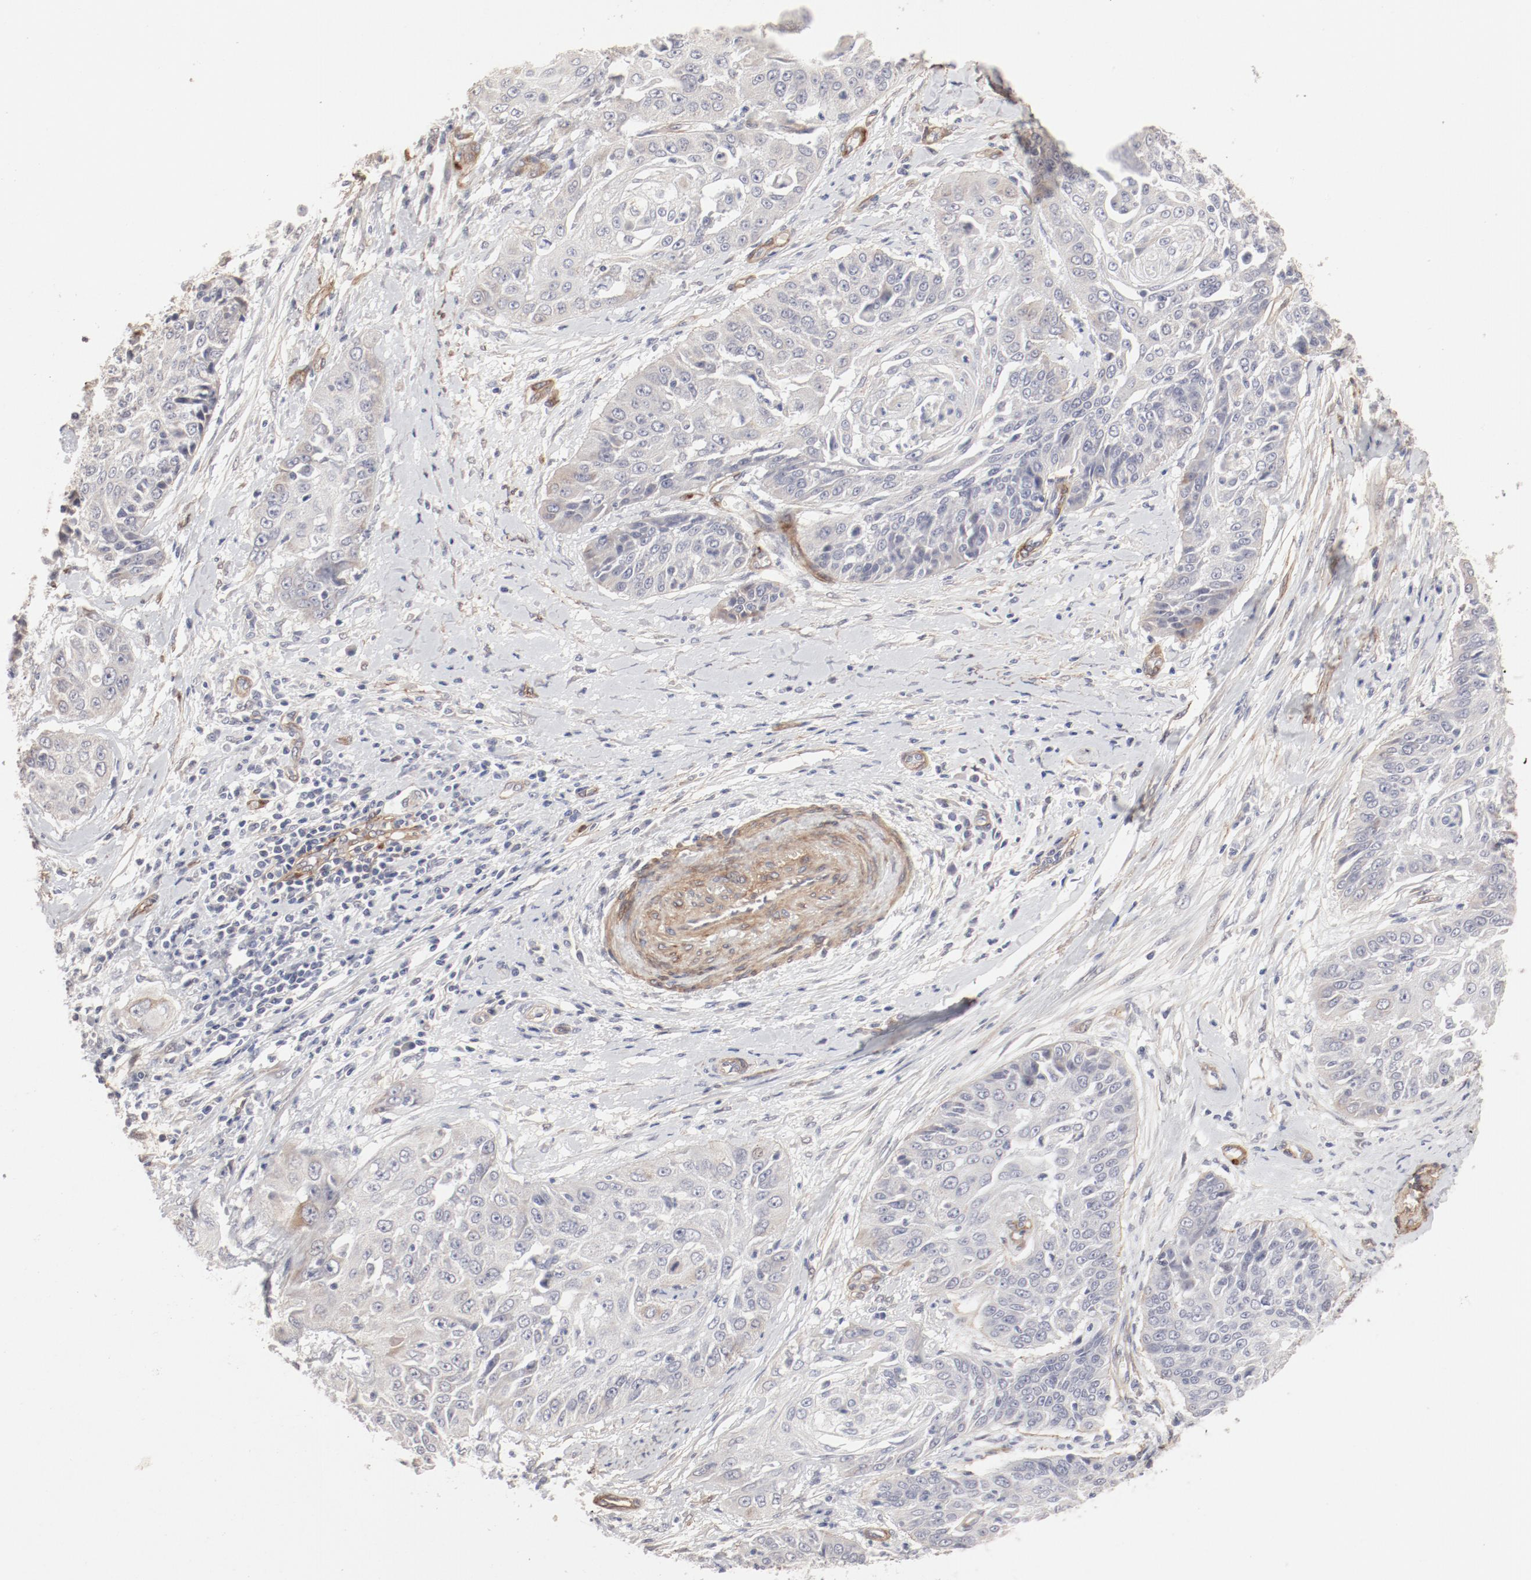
{"staining": {"intensity": "negative", "quantity": "none", "location": "none"}, "tissue": "cervical cancer", "cell_type": "Tumor cells", "image_type": "cancer", "snomed": [{"axis": "morphology", "description": "Squamous cell carcinoma, NOS"}, {"axis": "topography", "description": "Cervix"}], "caption": "This is an immunohistochemistry micrograph of human cervical cancer. There is no positivity in tumor cells.", "gene": "MAGED4", "patient": {"sex": "female", "age": 64}}